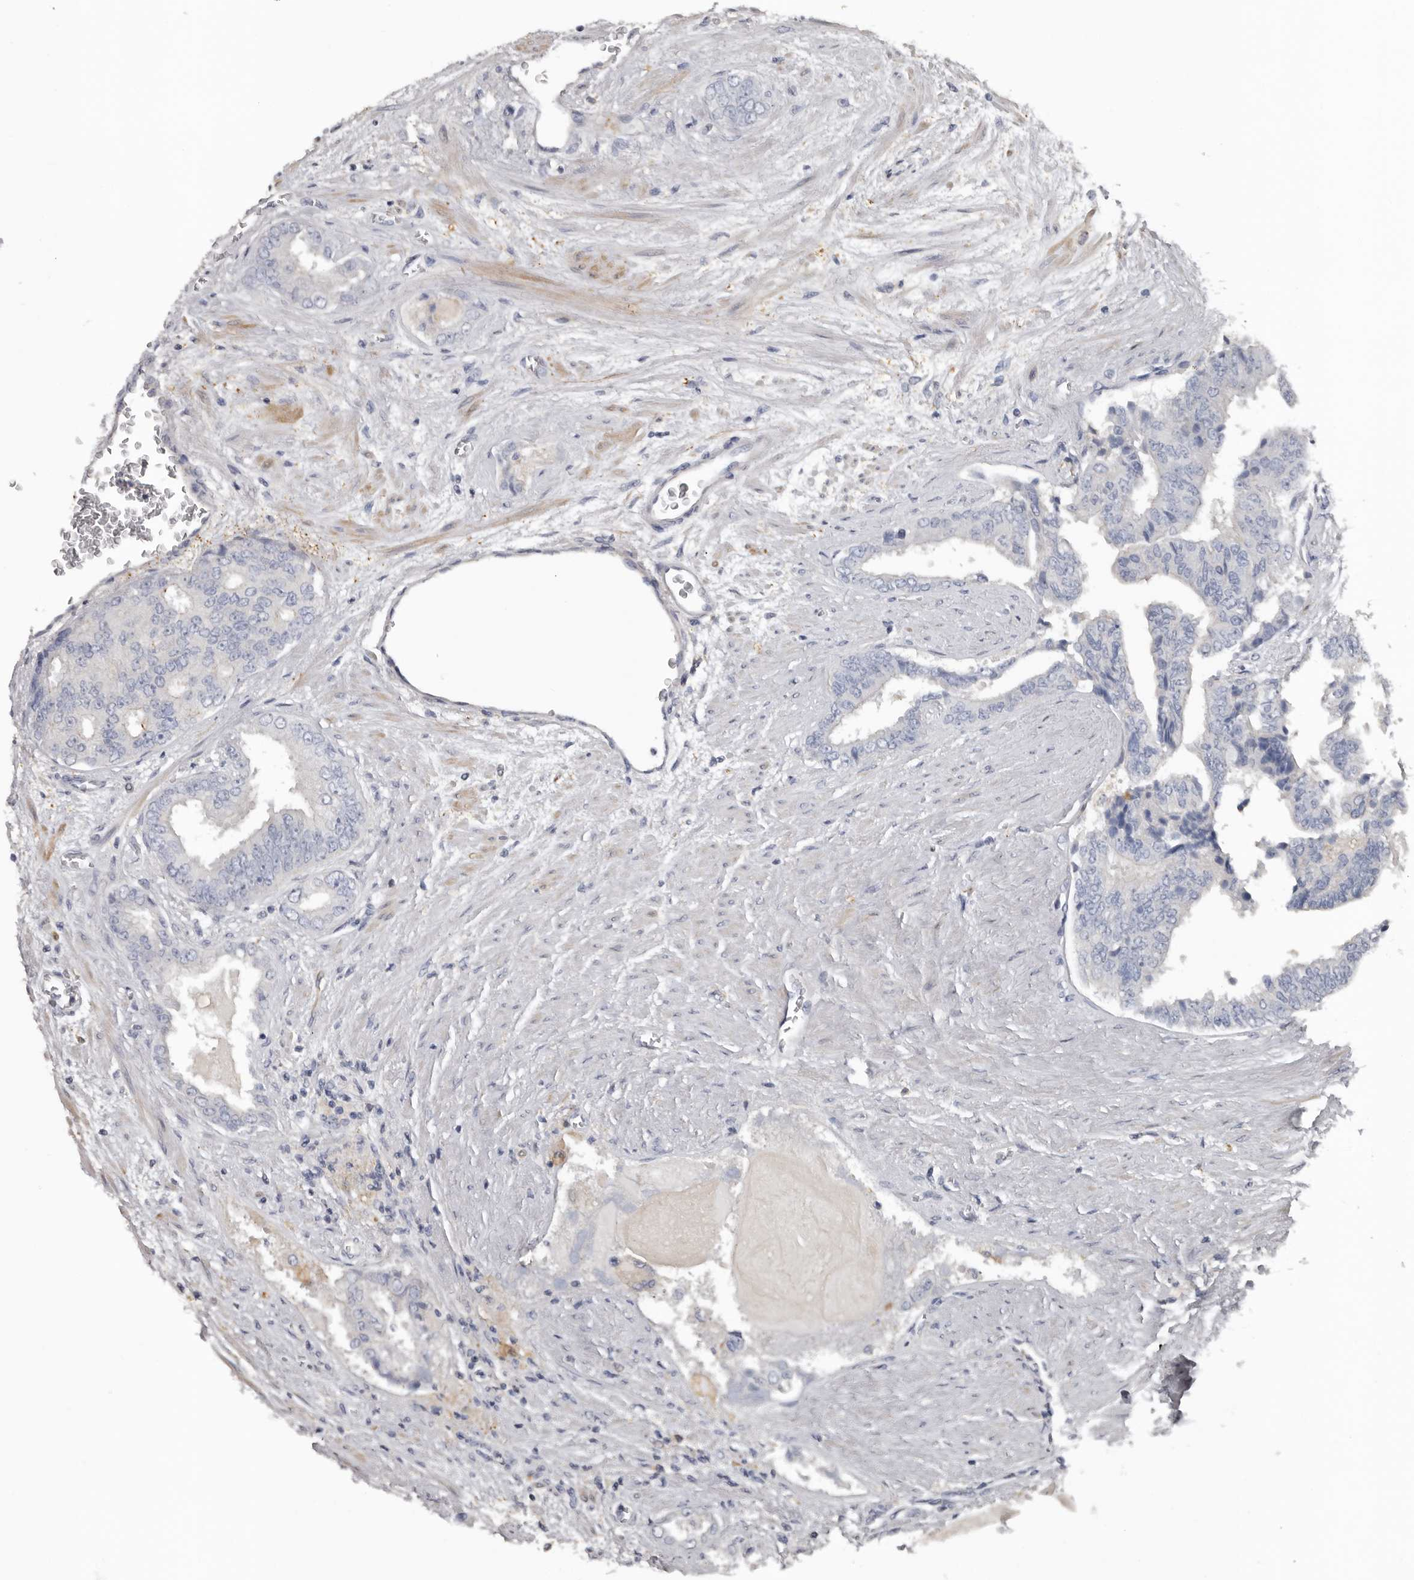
{"staining": {"intensity": "negative", "quantity": "none", "location": "none"}, "tissue": "prostate cancer", "cell_type": "Tumor cells", "image_type": "cancer", "snomed": [{"axis": "morphology", "description": "Adenocarcinoma, High grade"}, {"axis": "topography", "description": "Prostate"}], "caption": "A photomicrograph of prostate cancer (high-grade adenocarcinoma) stained for a protein reveals no brown staining in tumor cells.", "gene": "FABP7", "patient": {"sex": "male", "age": 58}}